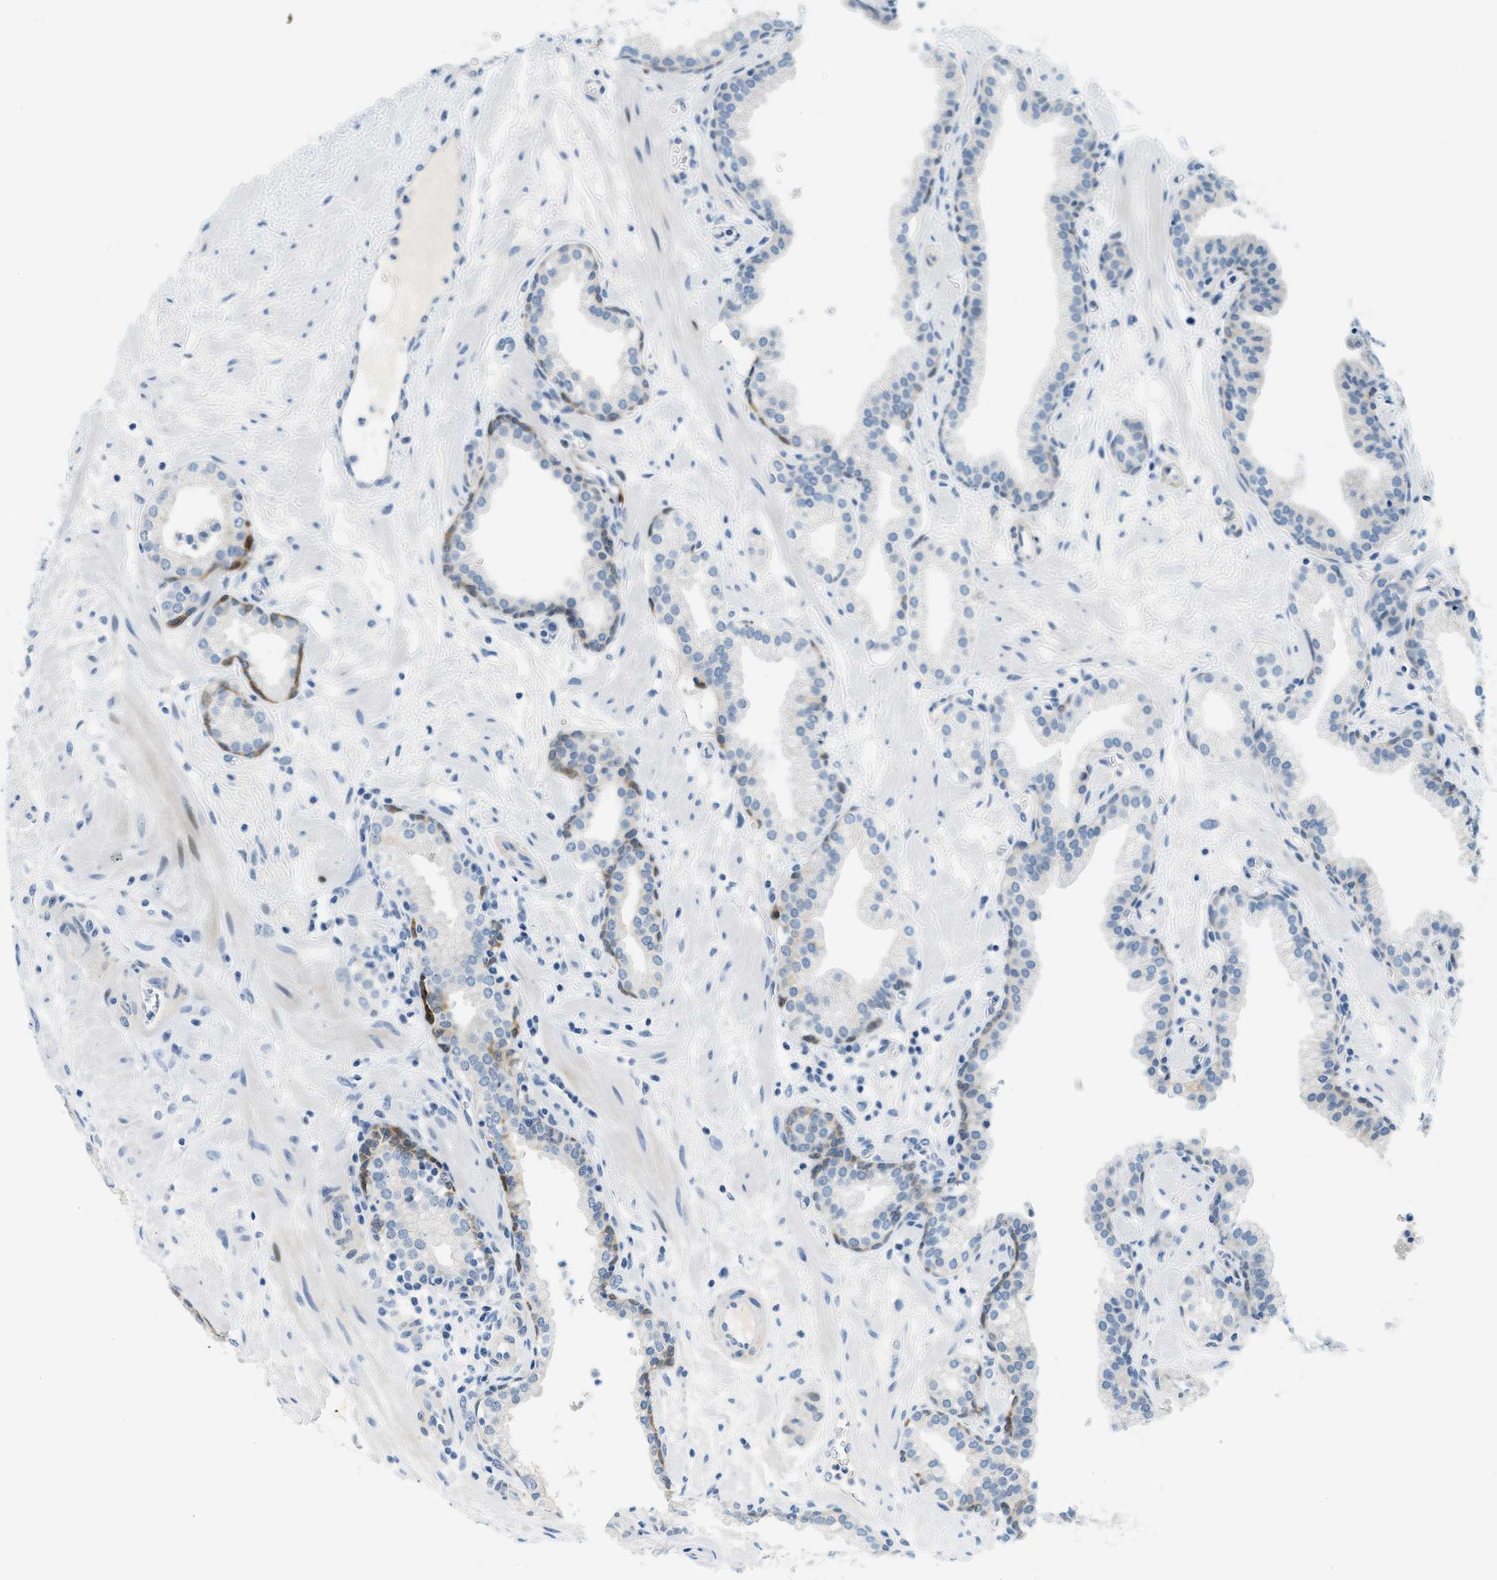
{"staining": {"intensity": "moderate", "quantity": "<25%", "location": "cytoplasmic/membranous"}, "tissue": "prostate", "cell_type": "Glandular cells", "image_type": "normal", "snomed": [{"axis": "morphology", "description": "Normal tissue, NOS"}, {"axis": "morphology", "description": "Urothelial carcinoma, Low grade"}, {"axis": "topography", "description": "Urinary bladder"}, {"axis": "topography", "description": "Prostate"}], "caption": "Immunohistochemistry (IHC) photomicrograph of normal prostate: prostate stained using immunohistochemistry displays low levels of moderate protein expression localized specifically in the cytoplasmic/membranous of glandular cells, appearing as a cytoplasmic/membranous brown color.", "gene": "CYP4X1", "patient": {"sex": "male", "age": 60}}